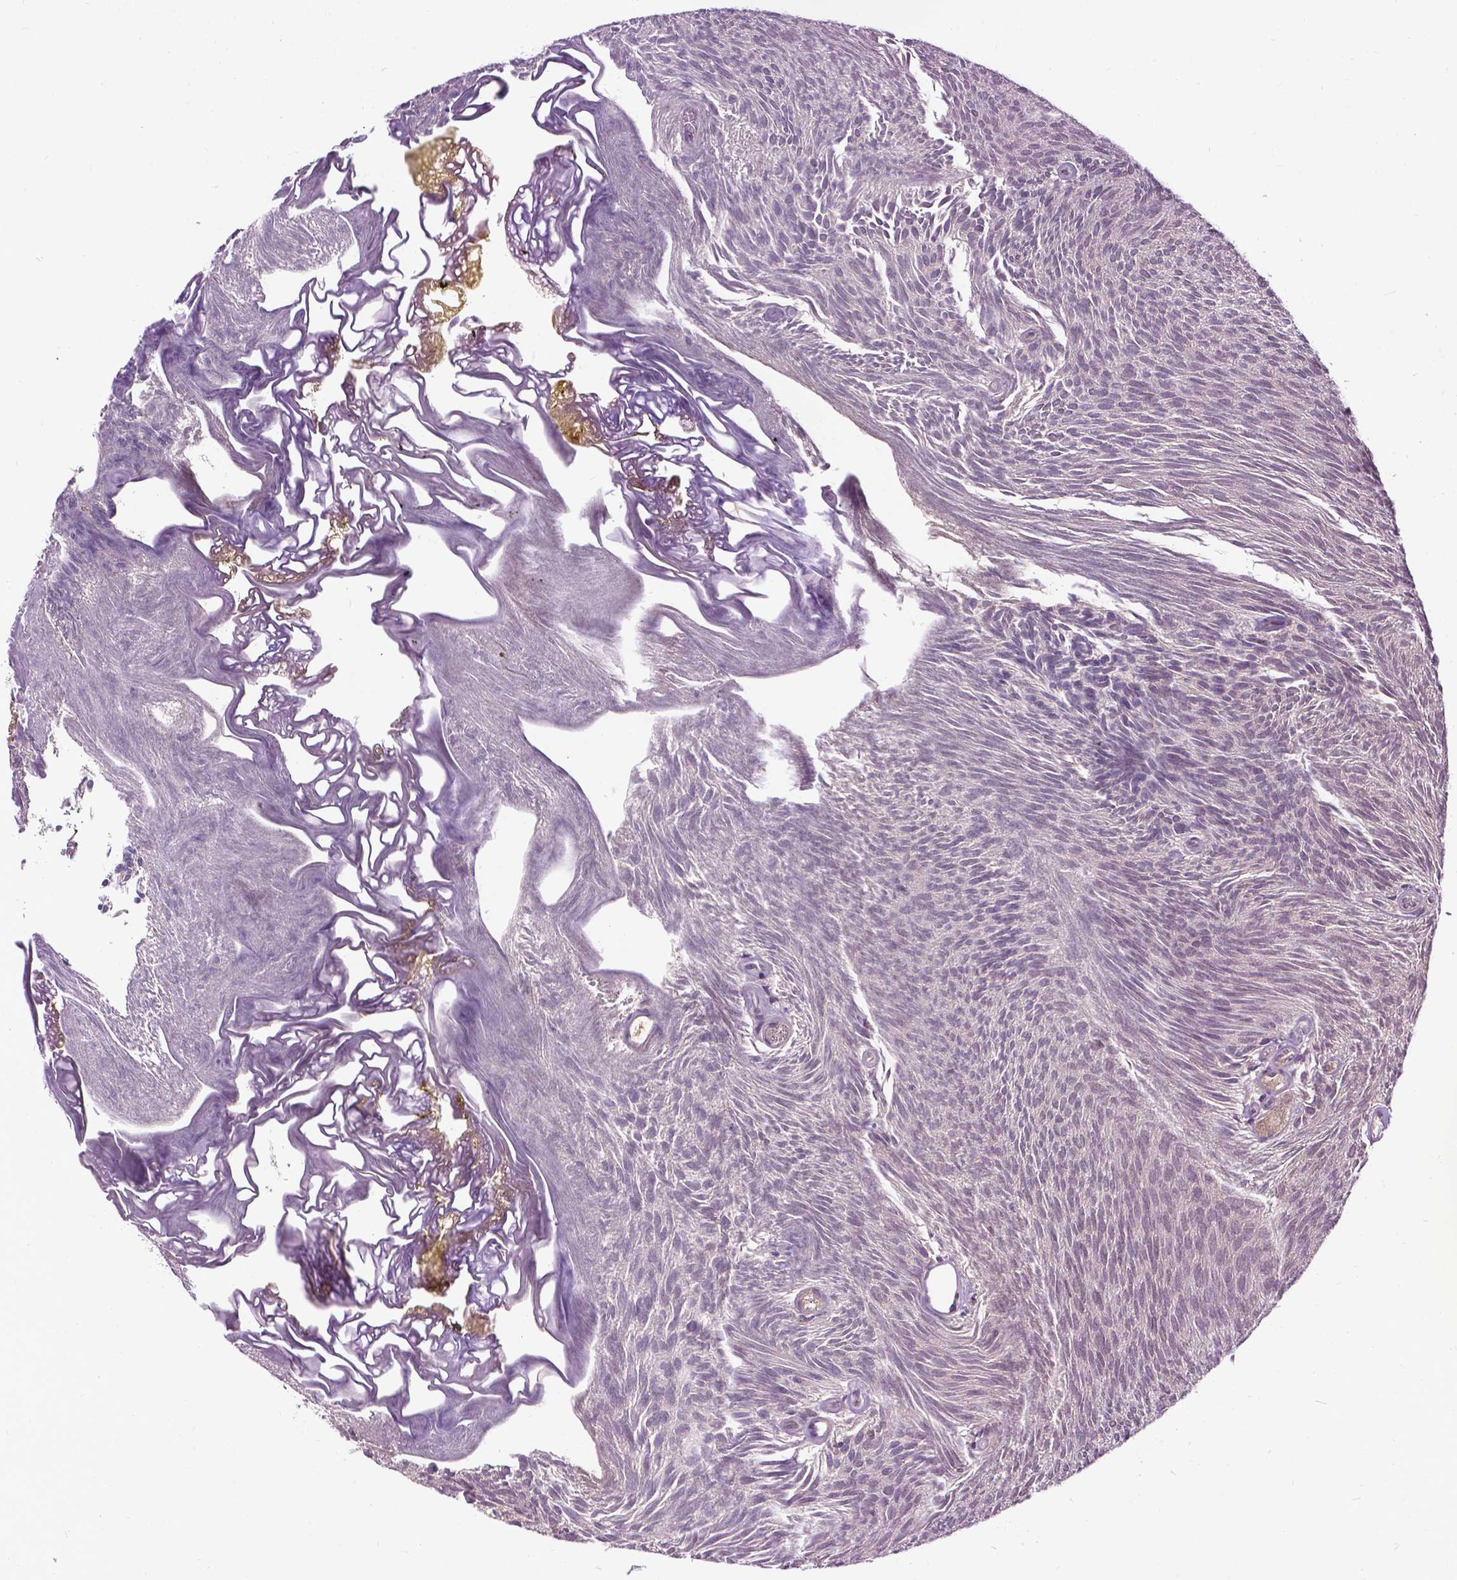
{"staining": {"intensity": "negative", "quantity": "none", "location": "none"}, "tissue": "urothelial cancer", "cell_type": "Tumor cells", "image_type": "cancer", "snomed": [{"axis": "morphology", "description": "Urothelial carcinoma, Low grade"}, {"axis": "topography", "description": "Urinary bladder"}], "caption": "This is a micrograph of immunohistochemistry (IHC) staining of urothelial cancer, which shows no expression in tumor cells. The staining is performed using DAB brown chromogen with nuclei counter-stained in using hematoxylin.", "gene": "EAF1", "patient": {"sex": "male", "age": 77}}